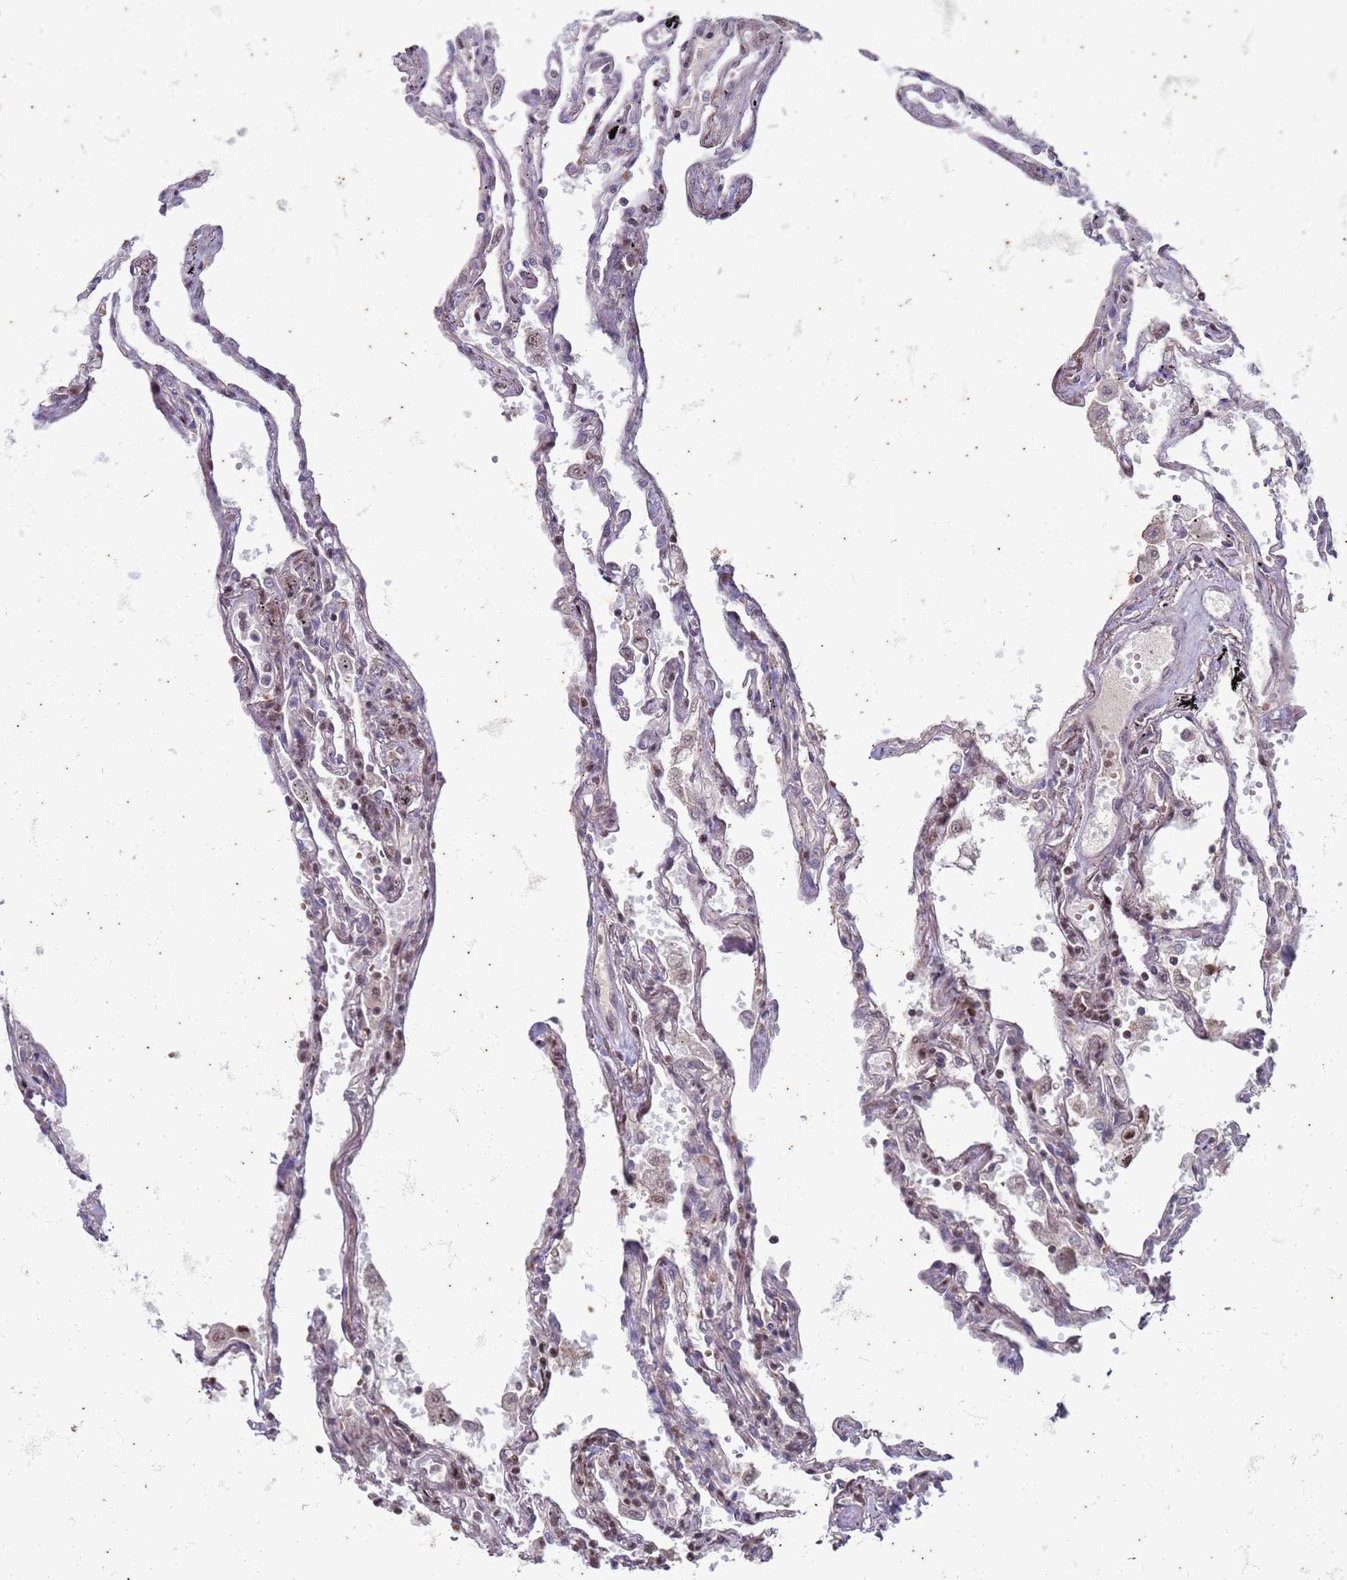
{"staining": {"intensity": "moderate", "quantity": "<25%", "location": "nuclear"}, "tissue": "lung", "cell_type": "Alveolar cells", "image_type": "normal", "snomed": [{"axis": "morphology", "description": "Normal tissue, NOS"}, {"axis": "topography", "description": "Lung"}], "caption": "Lung stained for a protein (brown) shows moderate nuclear positive expression in approximately <25% of alveolar cells.", "gene": "TRMT6", "patient": {"sex": "female", "age": 67}}